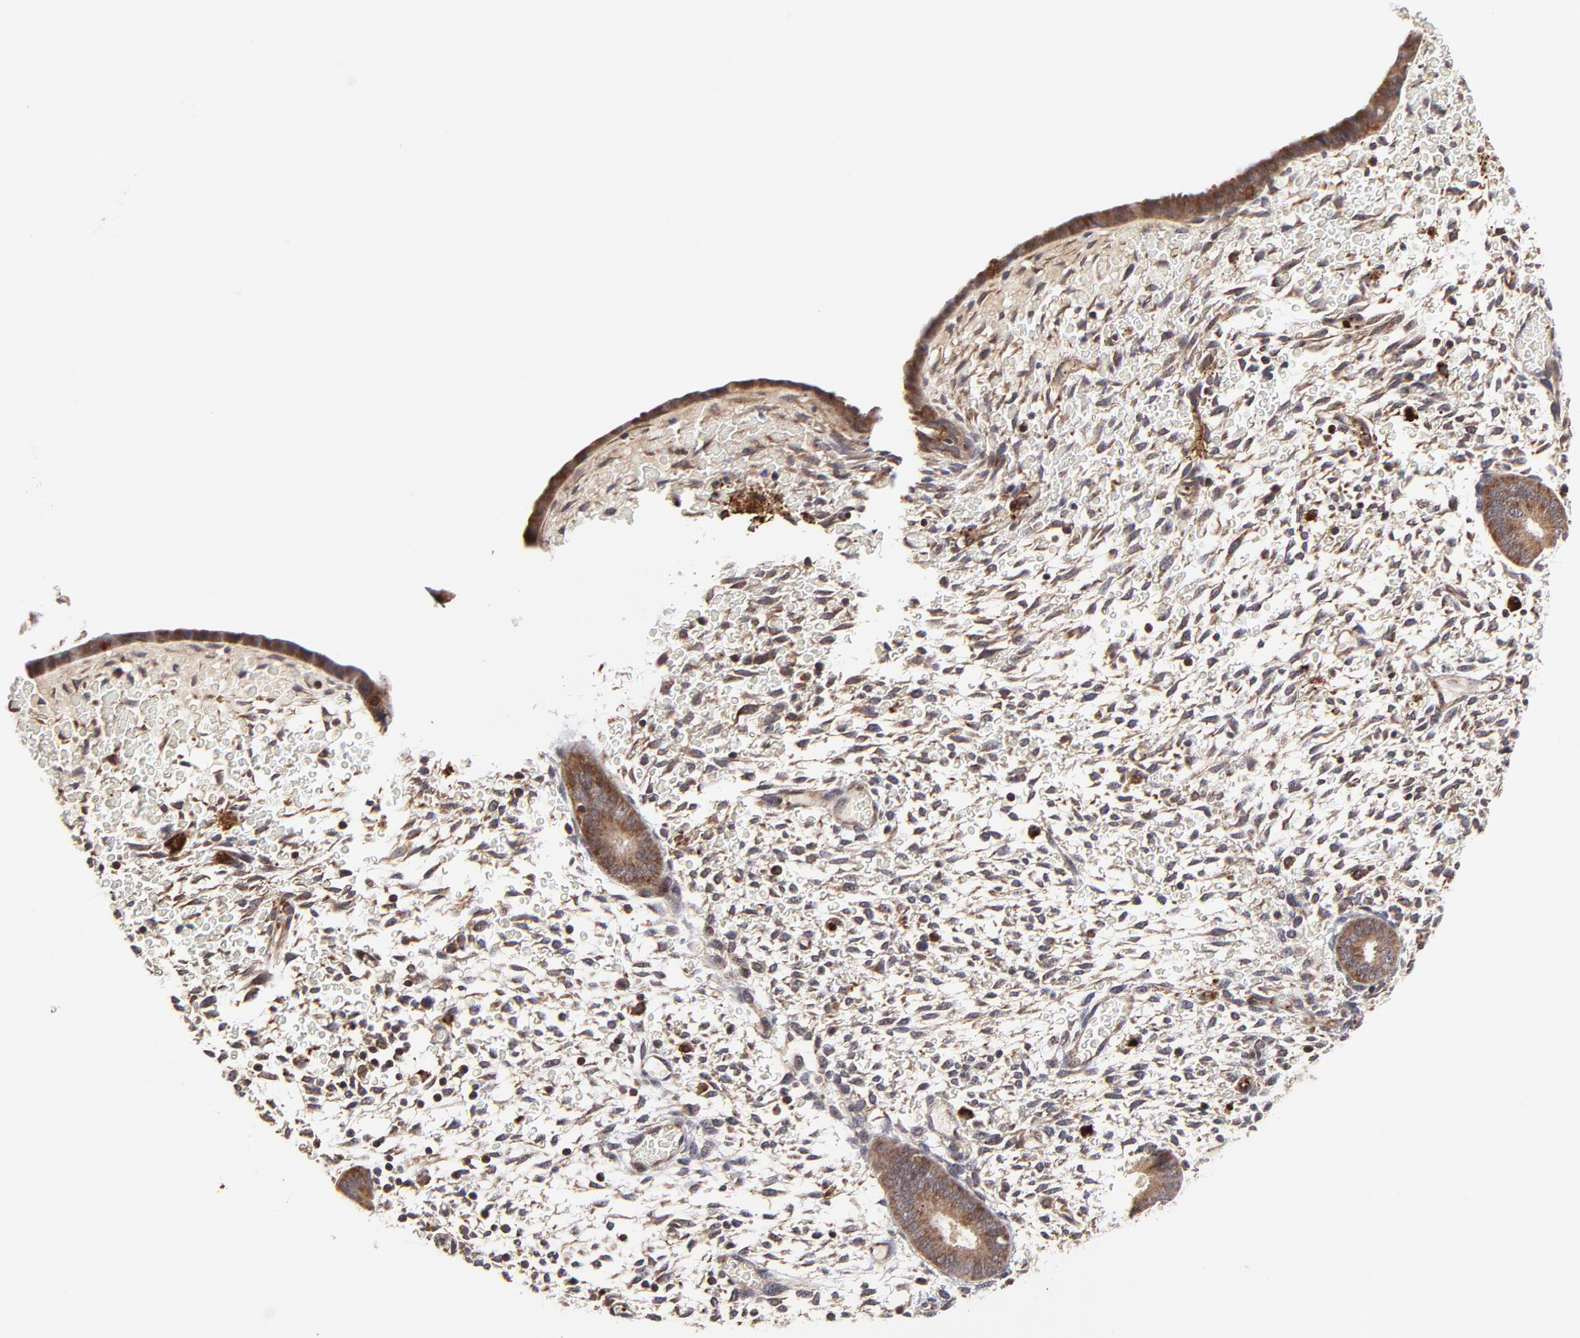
{"staining": {"intensity": "strong", "quantity": "<25%", "location": "cytoplasmic/membranous"}, "tissue": "endometrium", "cell_type": "Cells in endometrial stroma", "image_type": "normal", "snomed": [{"axis": "morphology", "description": "Normal tissue, NOS"}, {"axis": "topography", "description": "Endometrium"}], "caption": "Immunohistochemical staining of normal human endometrium demonstrates <25% levels of strong cytoplasmic/membranous protein positivity in approximately <25% of cells in endometrial stroma.", "gene": "MAP2K7", "patient": {"sex": "female", "age": 42}}